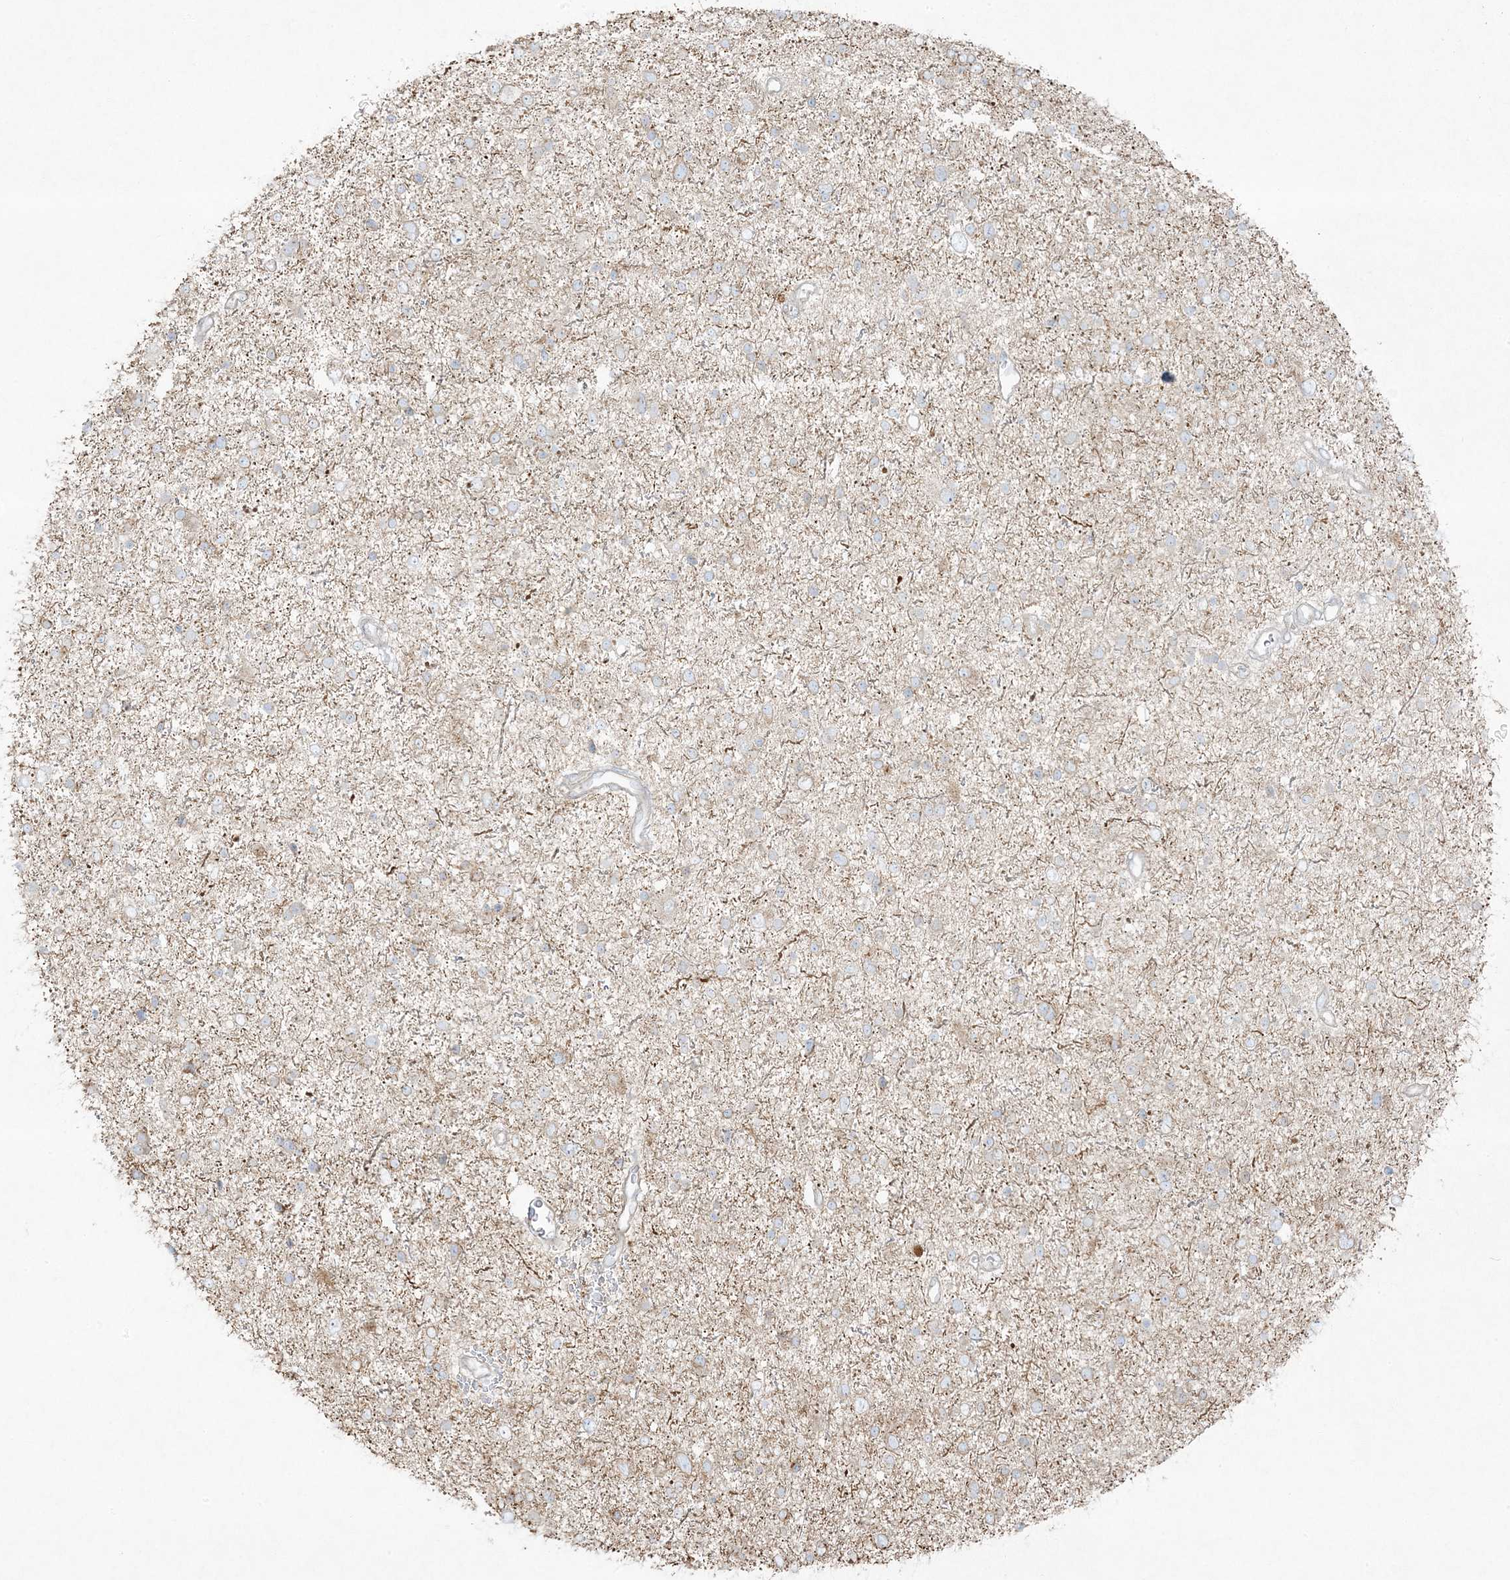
{"staining": {"intensity": "weak", "quantity": "<25%", "location": "cytoplasmic/membranous"}, "tissue": "glioma", "cell_type": "Tumor cells", "image_type": "cancer", "snomed": [{"axis": "morphology", "description": "Glioma, malignant, Low grade"}, {"axis": "topography", "description": "Brain"}], "caption": "Immunohistochemical staining of human malignant low-grade glioma reveals no significant expression in tumor cells.", "gene": "PIK3R4", "patient": {"sex": "female", "age": 37}}